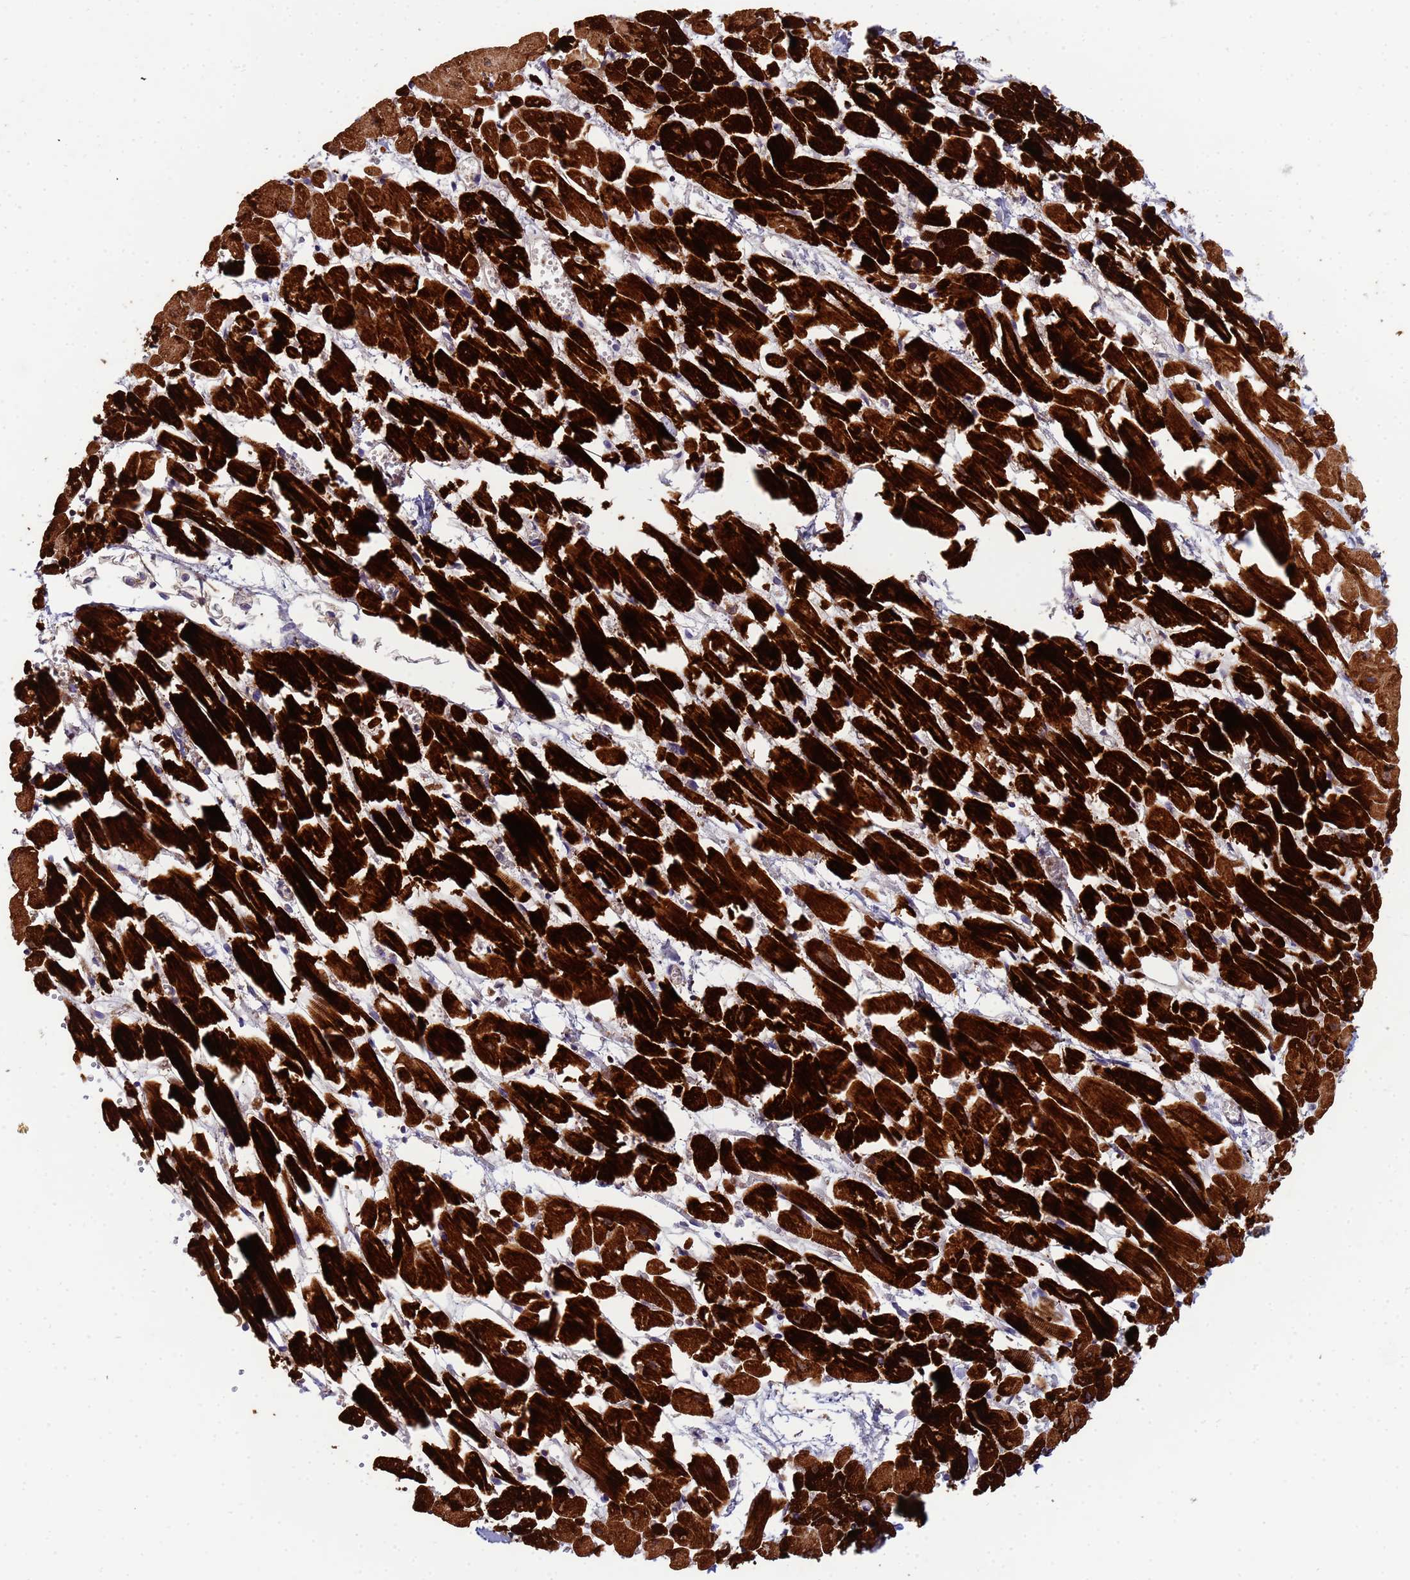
{"staining": {"intensity": "strong", "quantity": ">75%", "location": "cytoplasmic/membranous"}, "tissue": "heart muscle", "cell_type": "Cardiomyocytes", "image_type": "normal", "snomed": [{"axis": "morphology", "description": "Normal tissue, NOS"}, {"axis": "topography", "description": "Heart"}], "caption": "Immunohistochemistry (IHC) staining of normal heart muscle, which displays high levels of strong cytoplasmic/membranous expression in approximately >75% of cardiomyocytes indicating strong cytoplasmic/membranous protein staining. The staining was performed using DAB (3,3'-diaminobenzidine) (brown) for protein detection and nuclei were counterstained in hematoxylin (blue).", "gene": "CDC34", "patient": {"sex": "female", "age": 64}}